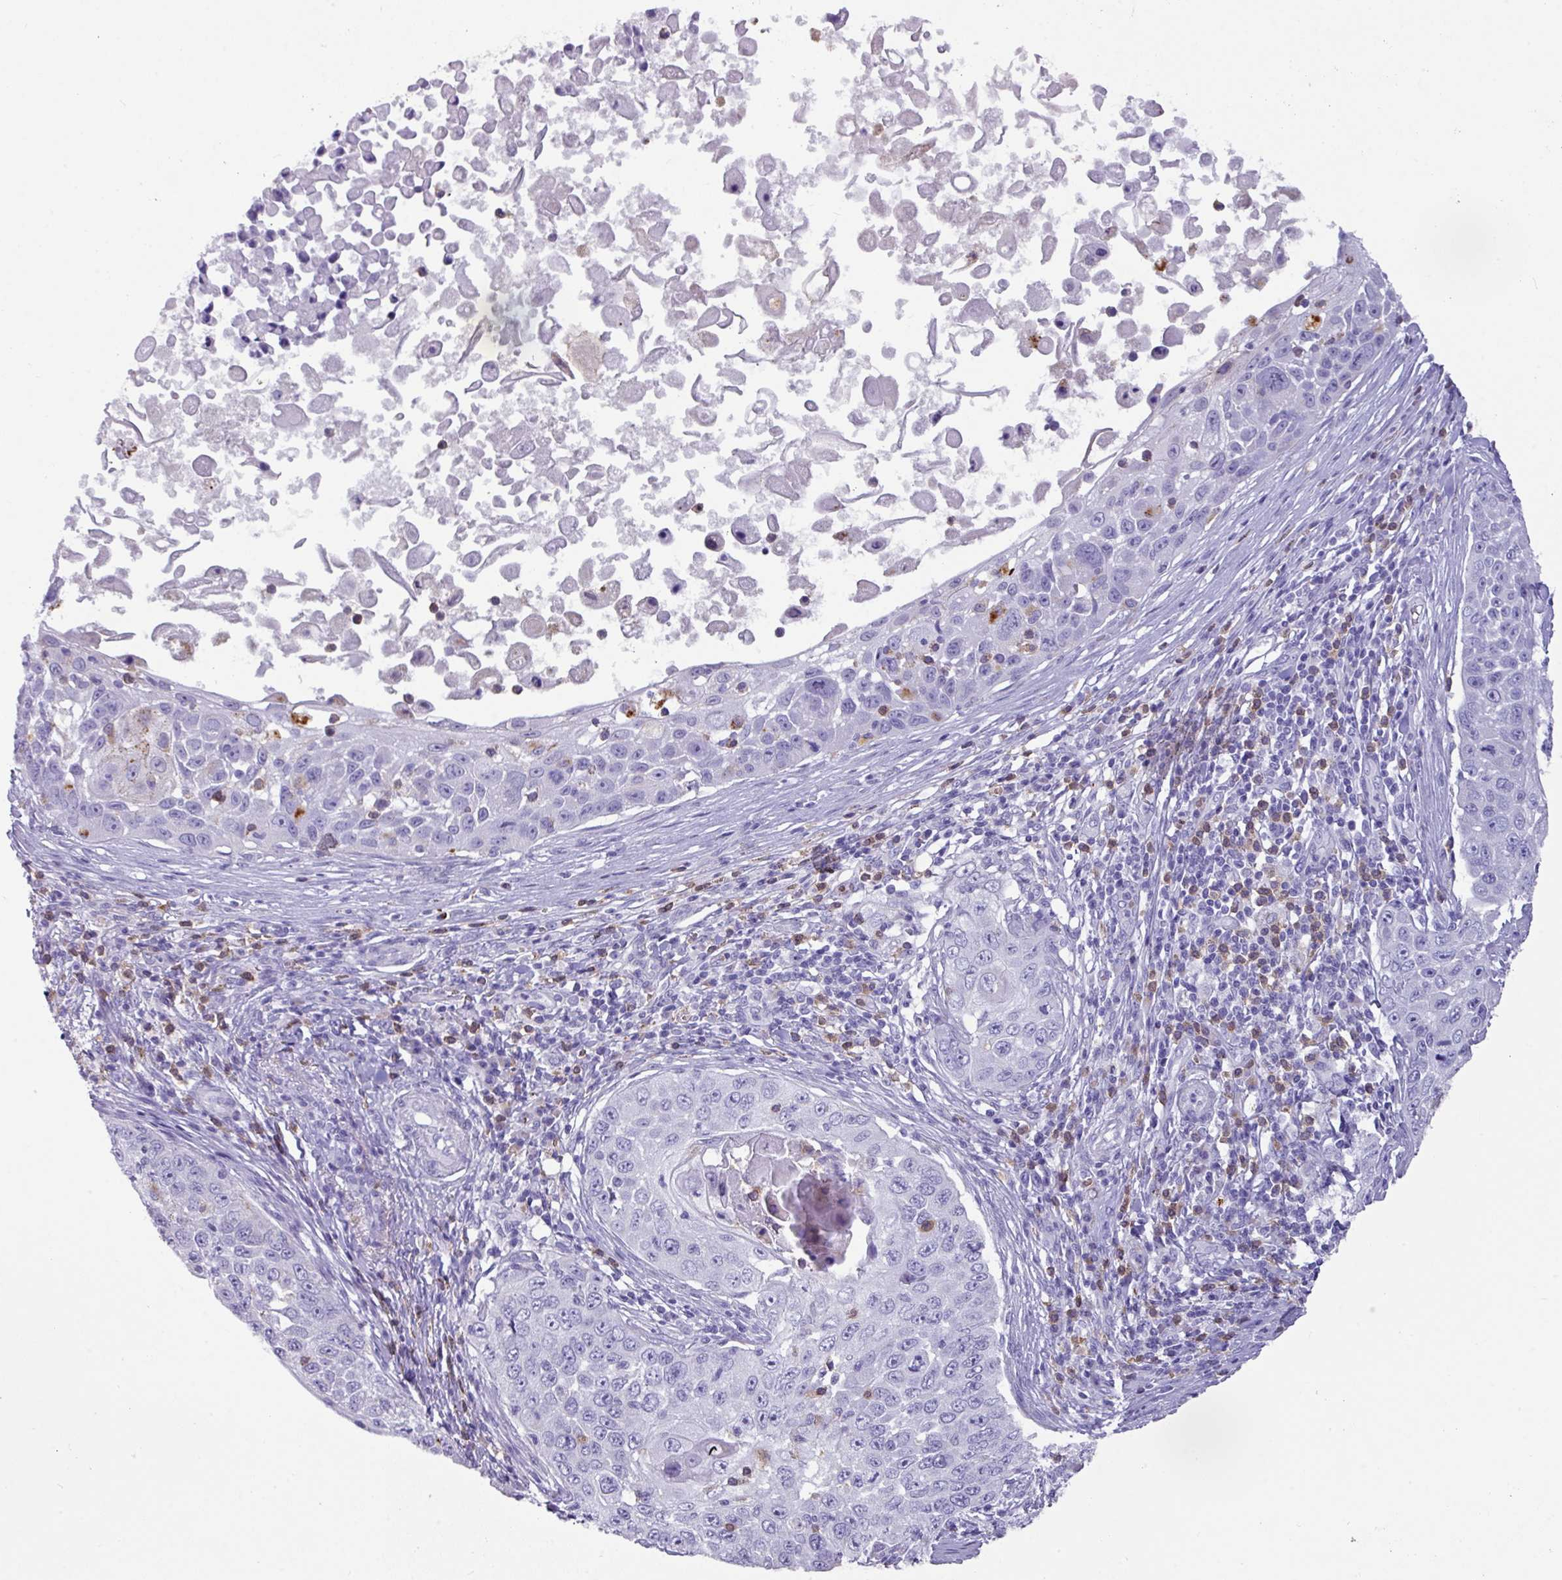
{"staining": {"intensity": "negative", "quantity": "none", "location": "none"}, "tissue": "skin cancer", "cell_type": "Tumor cells", "image_type": "cancer", "snomed": [{"axis": "morphology", "description": "Squamous cell carcinoma, NOS"}, {"axis": "topography", "description": "Skin"}], "caption": "The histopathology image demonstrates no significant expression in tumor cells of skin cancer. (Immunohistochemistry, brightfield microscopy, high magnification).", "gene": "ZNF524", "patient": {"sex": "male", "age": 24}}